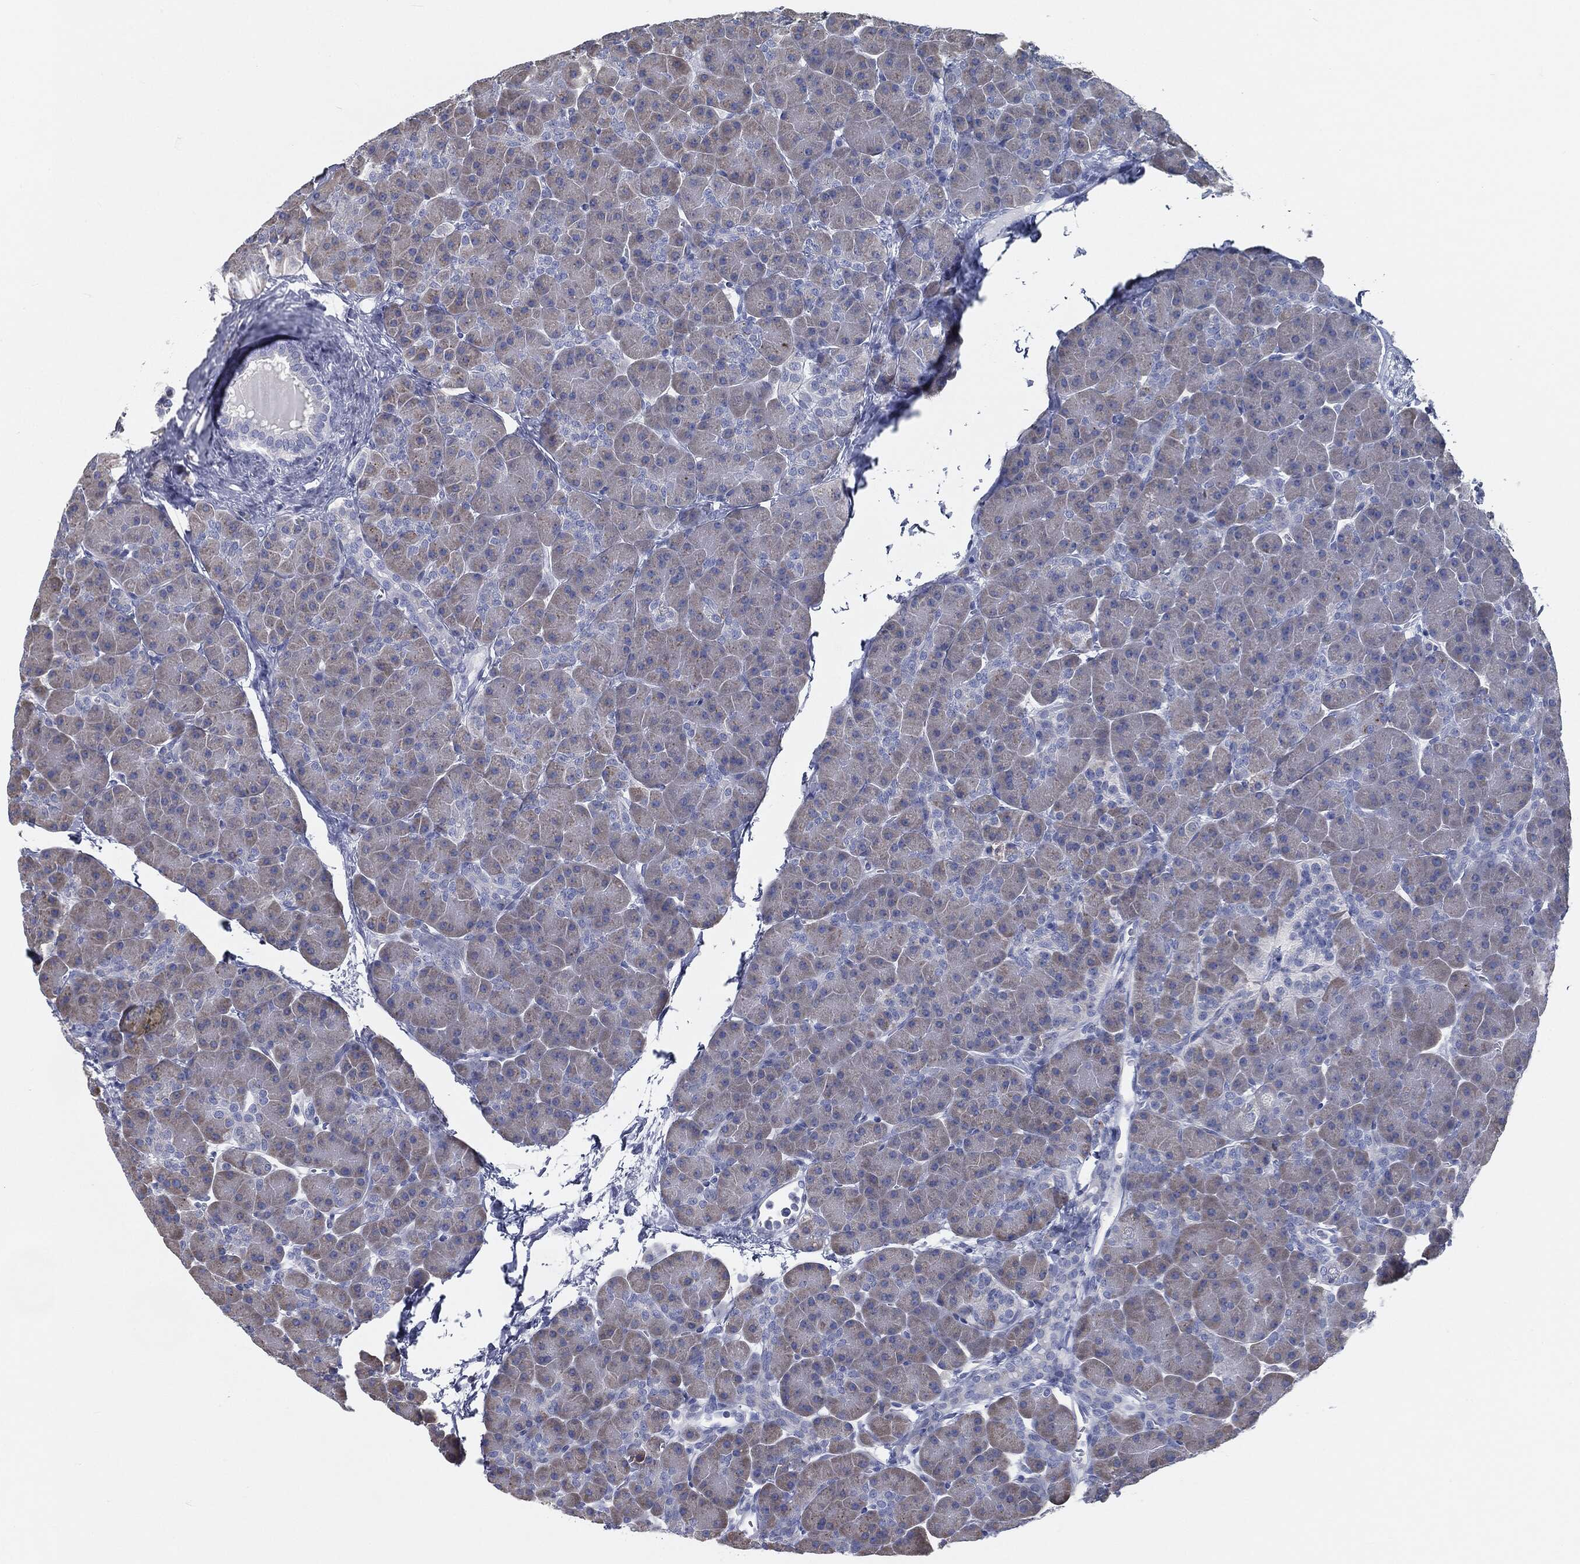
{"staining": {"intensity": "weak", "quantity": "<25%", "location": "cytoplasmic/membranous"}, "tissue": "pancreas", "cell_type": "Exocrine glandular cells", "image_type": "normal", "snomed": [{"axis": "morphology", "description": "Normal tissue, NOS"}, {"axis": "topography", "description": "Pancreas"}], "caption": "Immunohistochemistry (IHC) of benign human pancreas shows no expression in exocrine glandular cells.", "gene": "CAV3", "patient": {"sex": "female", "age": 44}}